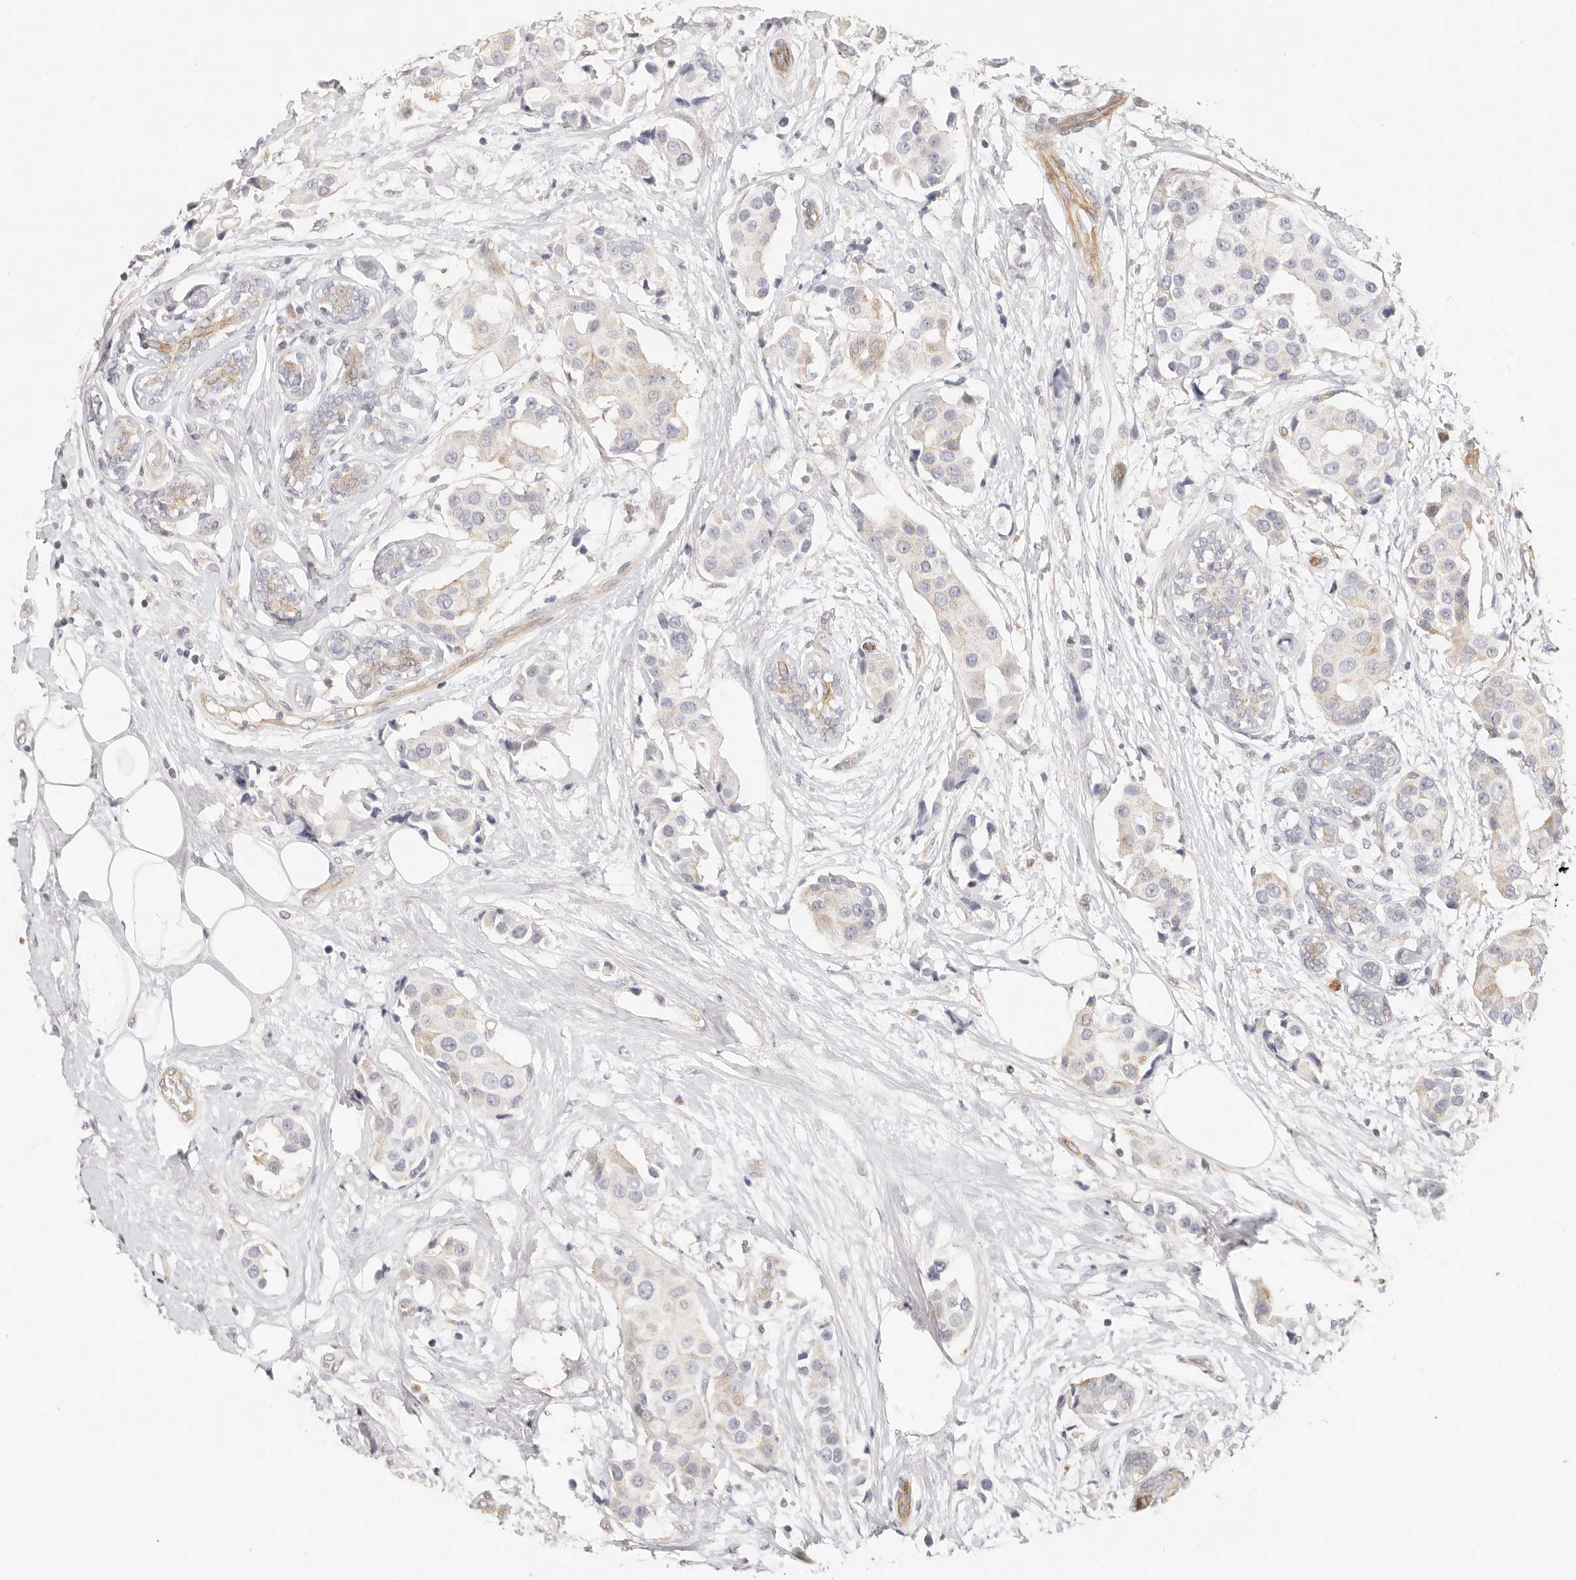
{"staining": {"intensity": "weak", "quantity": "<25%", "location": "cytoplasmic/membranous"}, "tissue": "breast cancer", "cell_type": "Tumor cells", "image_type": "cancer", "snomed": [{"axis": "morphology", "description": "Normal tissue, NOS"}, {"axis": "morphology", "description": "Duct carcinoma"}, {"axis": "topography", "description": "Breast"}], "caption": "Human breast intraductal carcinoma stained for a protein using immunohistochemistry (IHC) reveals no expression in tumor cells.", "gene": "DTNBP1", "patient": {"sex": "female", "age": 39}}